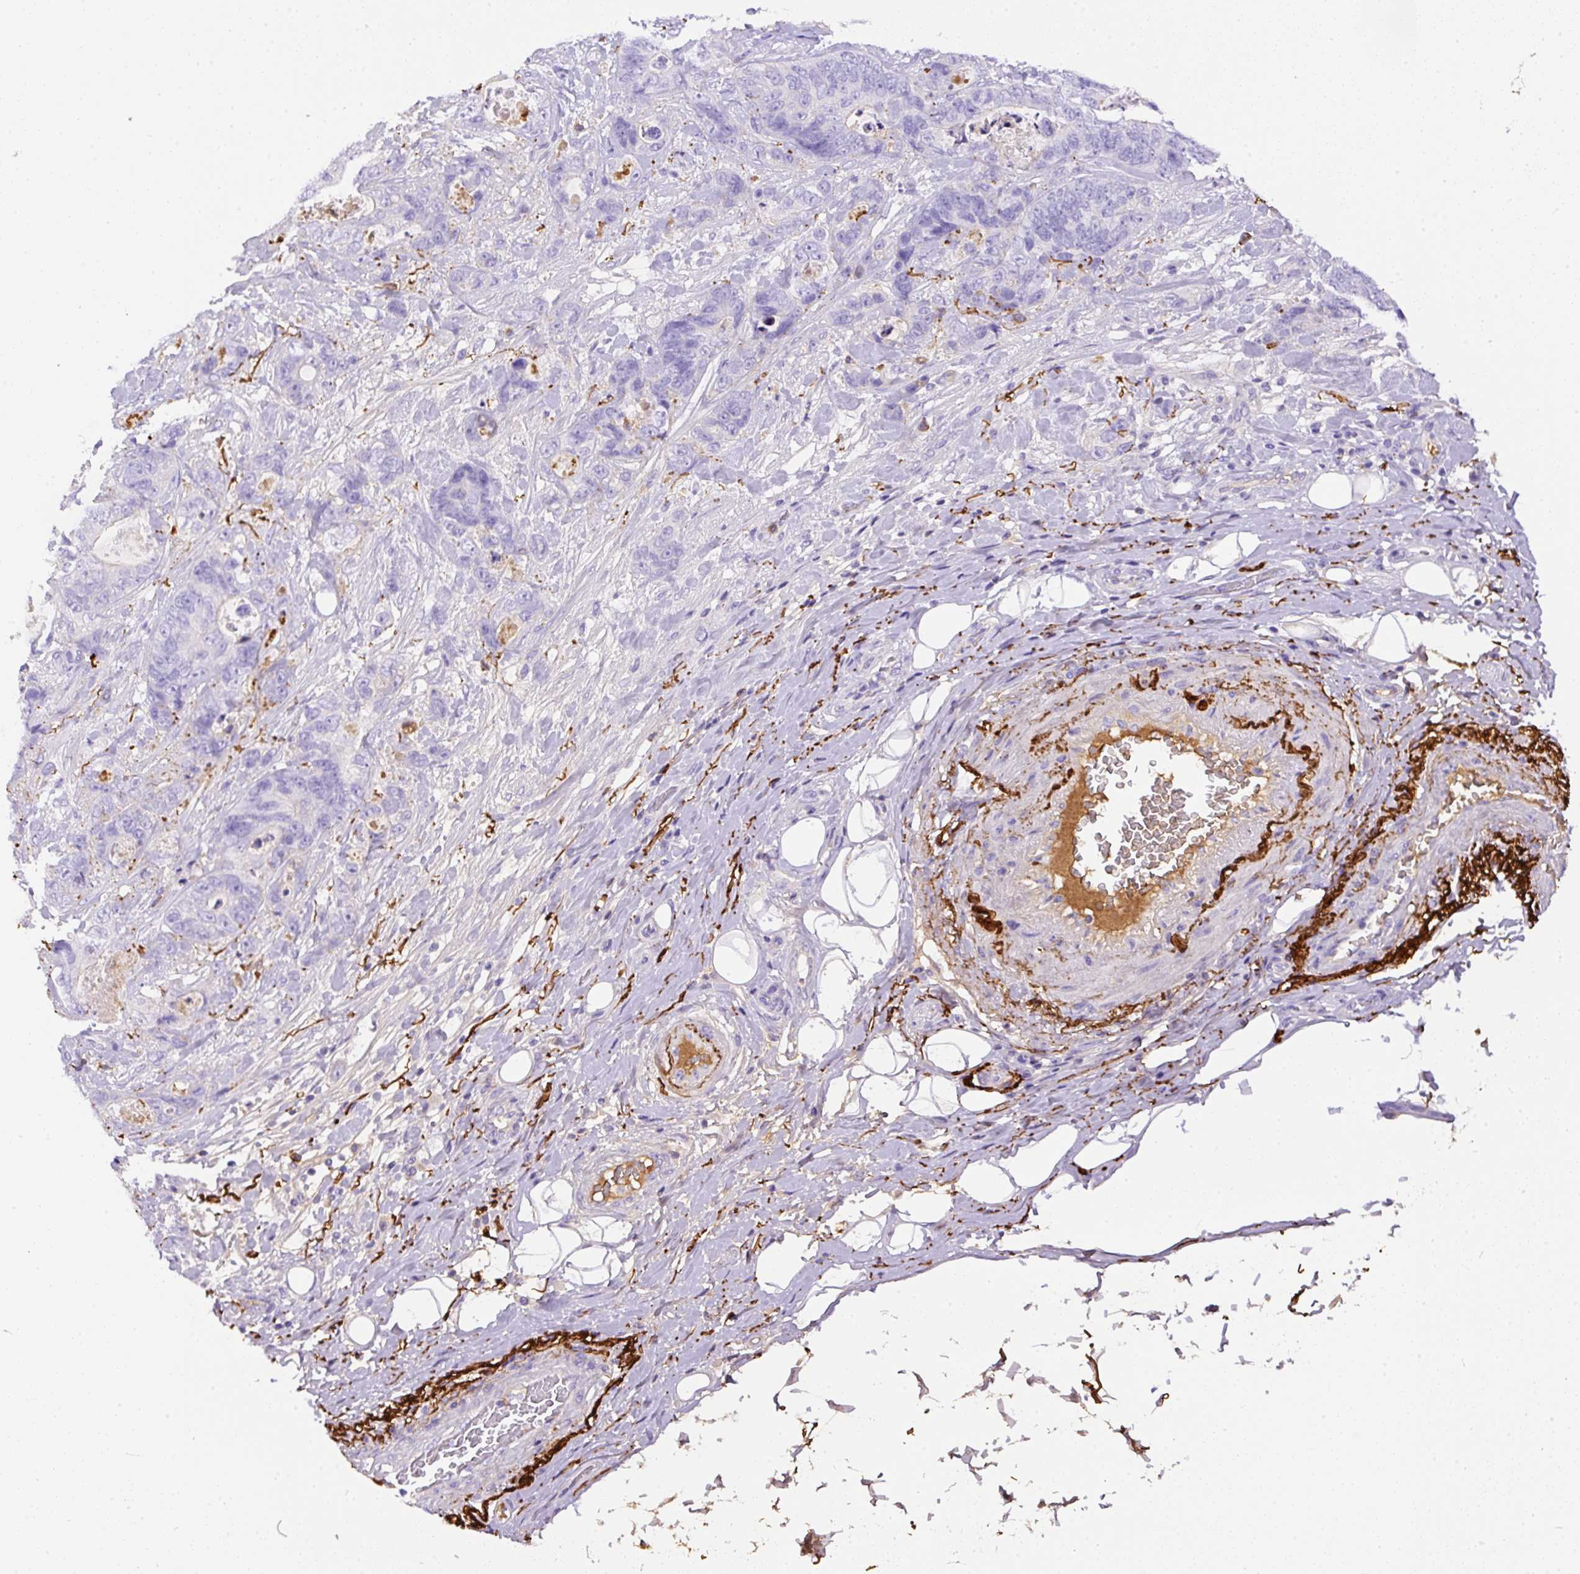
{"staining": {"intensity": "negative", "quantity": "none", "location": "none"}, "tissue": "stomach cancer", "cell_type": "Tumor cells", "image_type": "cancer", "snomed": [{"axis": "morphology", "description": "Normal tissue, NOS"}, {"axis": "morphology", "description": "Adenocarcinoma, NOS"}, {"axis": "topography", "description": "Stomach"}], "caption": "A high-resolution micrograph shows IHC staining of adenocarcinoma (stomach), which exhibits no significant positivity in tumor cells.", "gene": "APCS", "patient": {"sex": "female", "age": 89}}